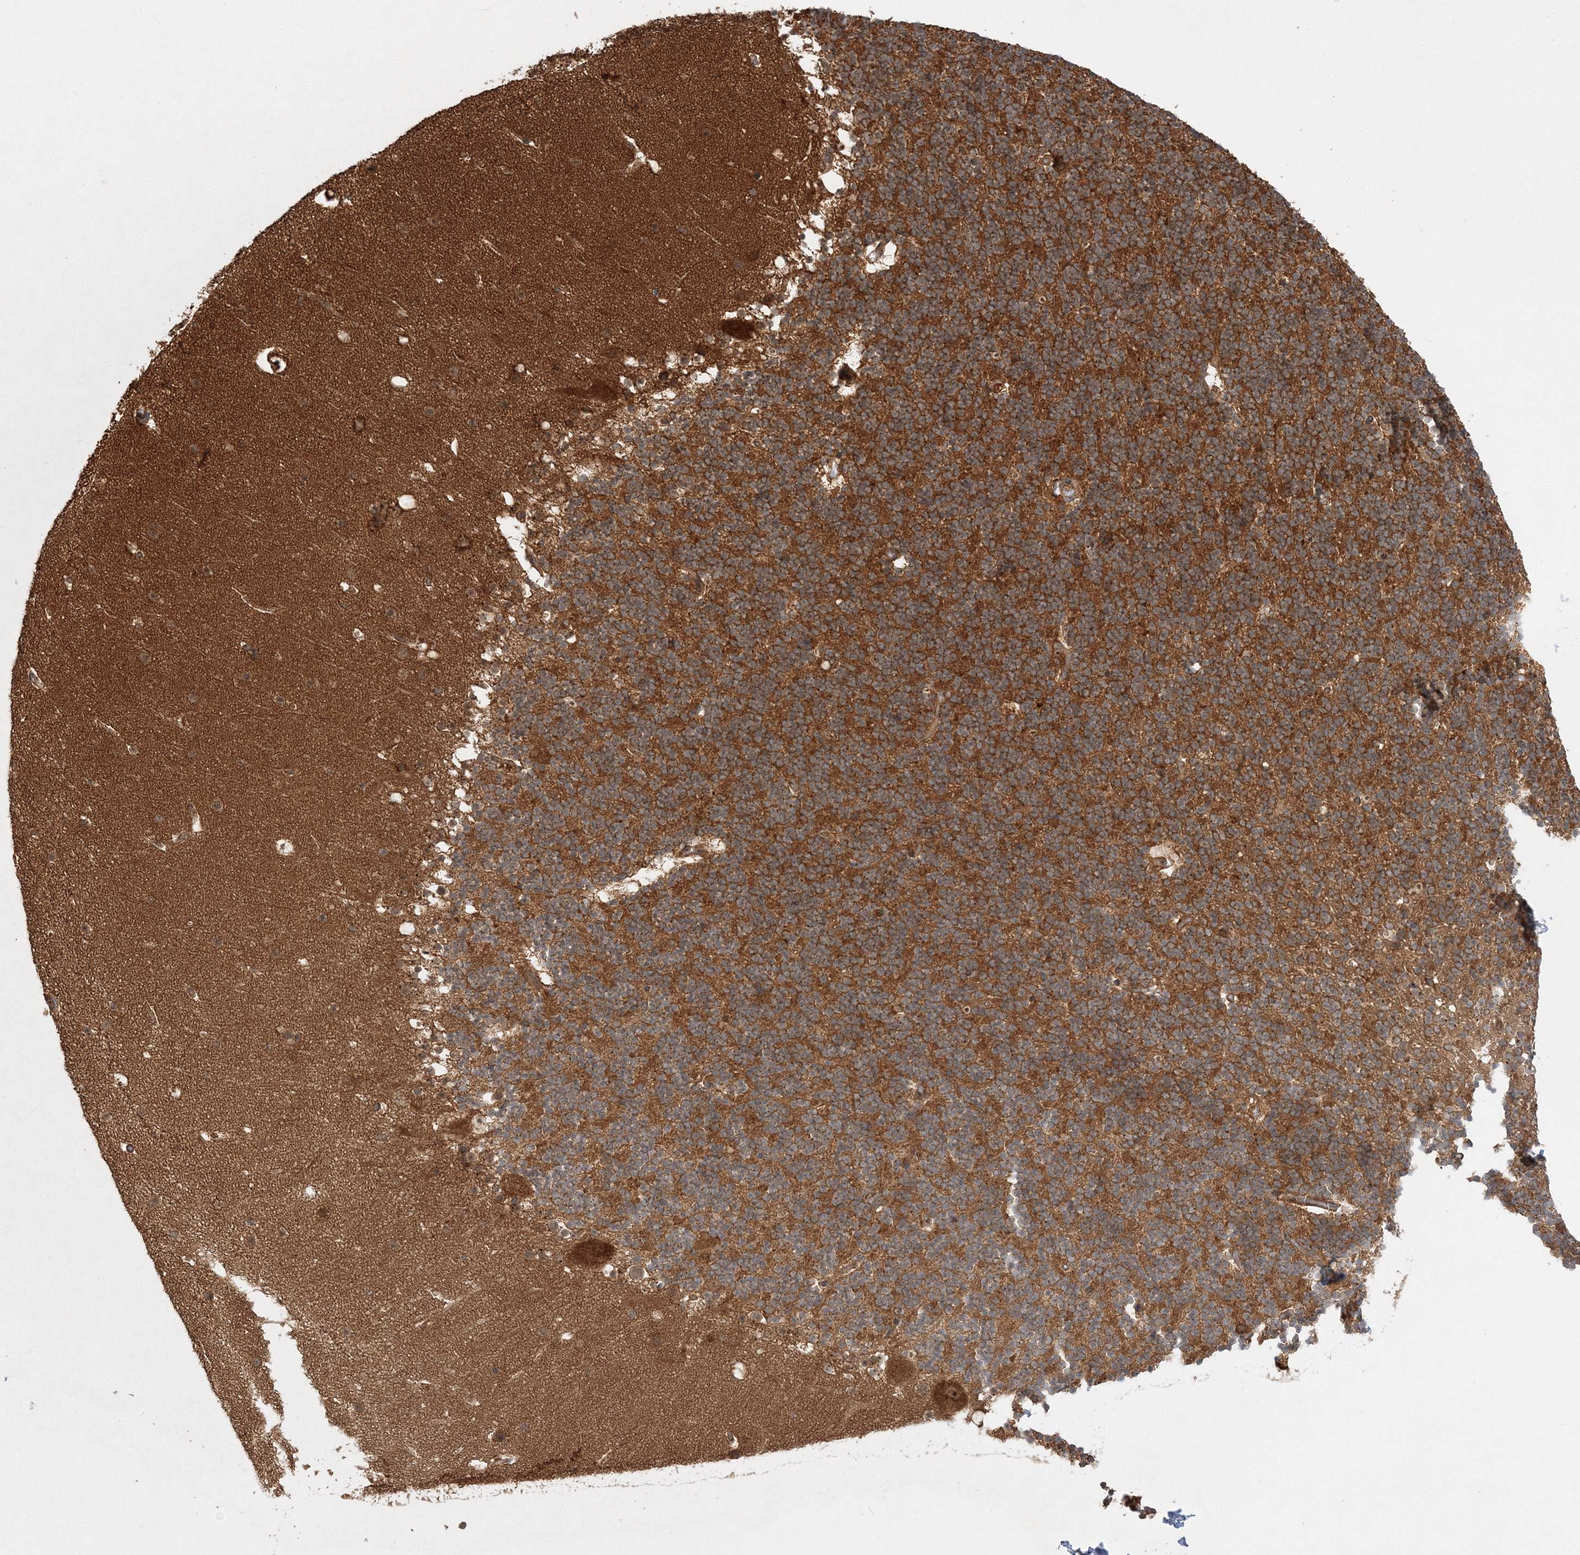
{"staining": {"intensity": "moderate", "quantity": ">75%", "location": "cytoplasmic/membranous"}, "tissue": "cerebellum", "cell_type": "Cells in granular layer", "image_type": "normal", "snomed": [{"axis": "morphology", "description": "Normal tissue, NOS"}, {"axis": "topography", "description": "Cerebellum"}], "caption": "Protein expression analysis of benign cerebellum shows moderate cytoplasmic/membranous positivity in approximately >75% of cells in granular layer. (DAB IHC, brown staining for protein, blue staining for nuclei).", "gene": "WDR37", "patient": {"sex": "male", "age": 57}}